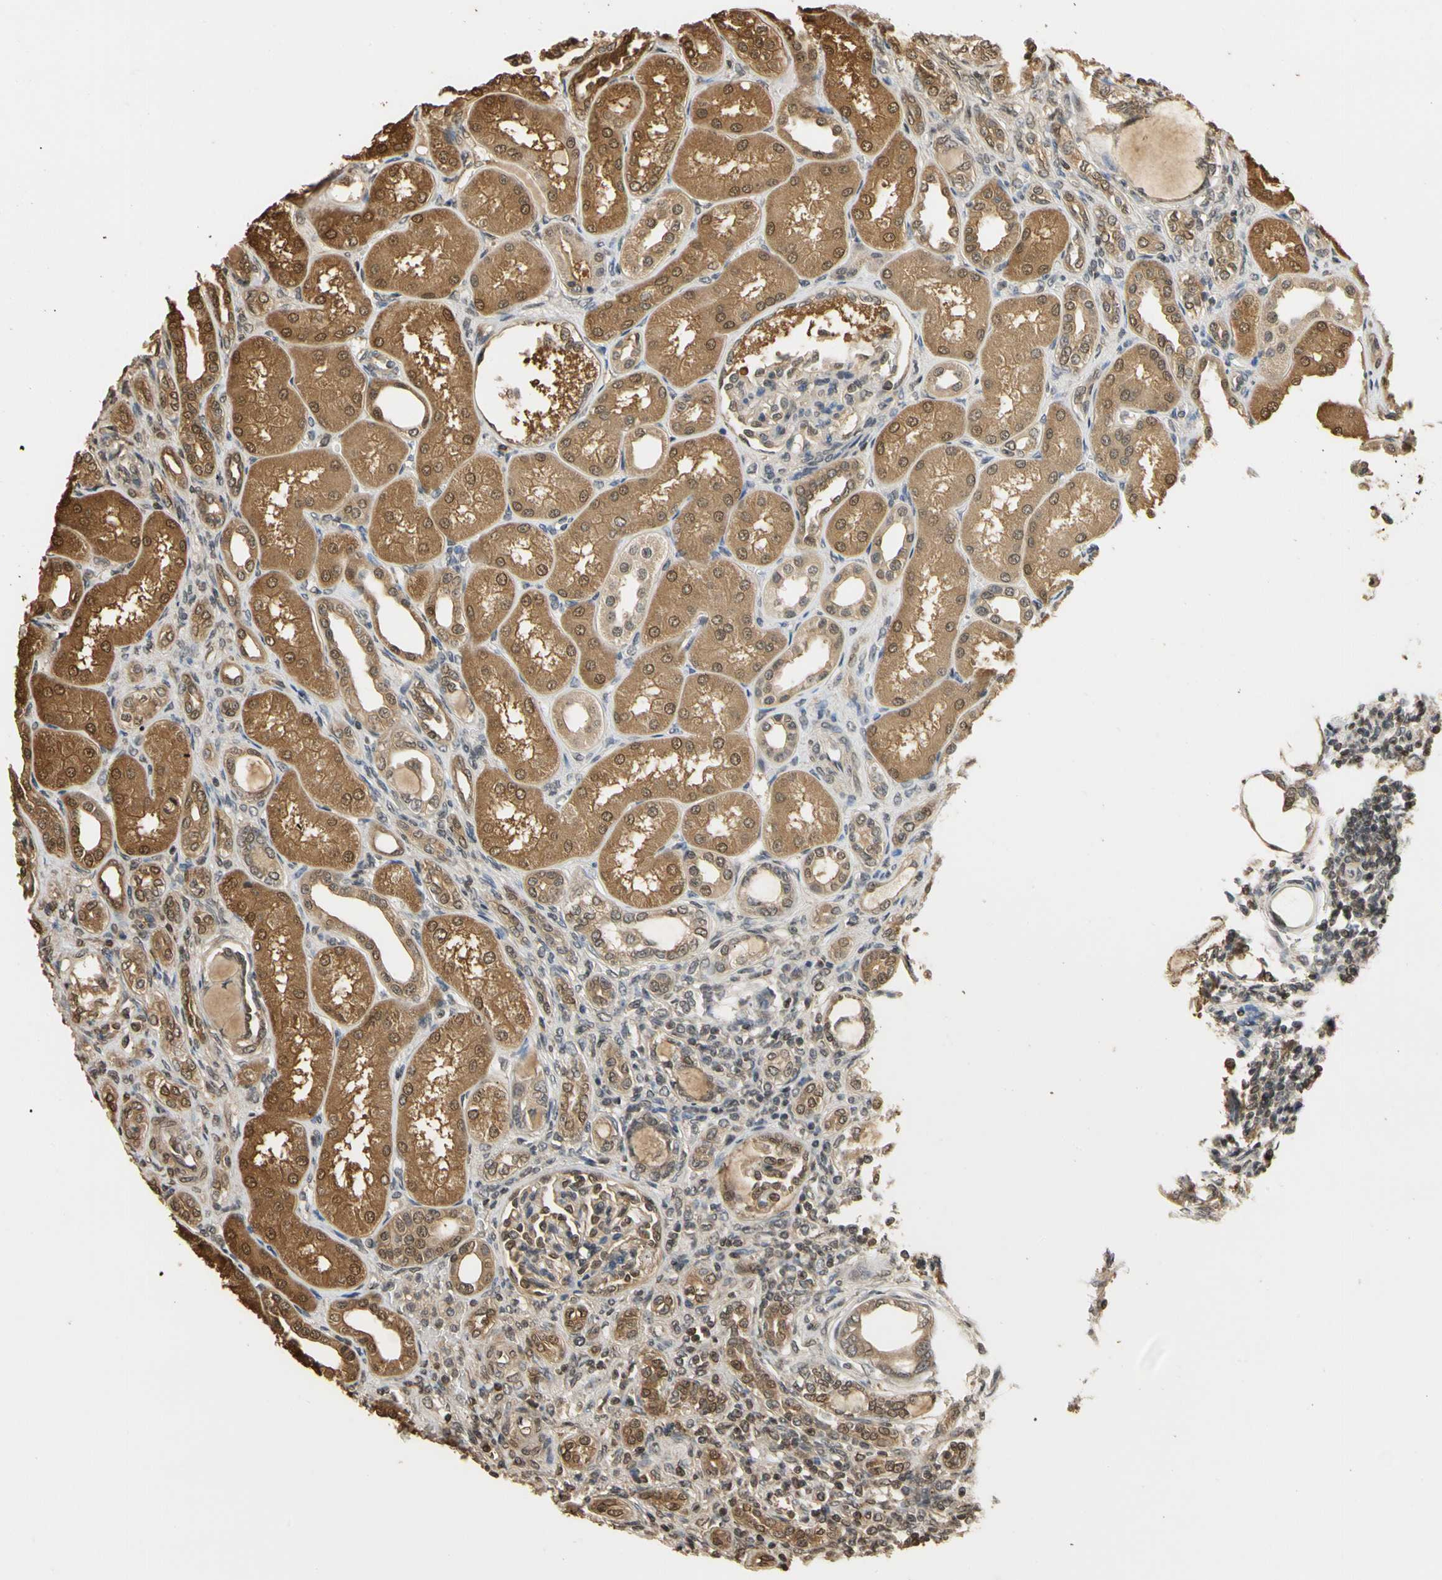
{"staining": {"intensity": "weak", "quantity": "25%-75%", "location": "cytoplasmic/membranous"}, "tissue": "kidney", "cell_type": "Cells in glomeruli", "image_type": "normal", "snomed": [{"axis": "morphology", "description": "Normal tissue, NOS"}, {"axis": "topography", "description": "Kidney"}], "caption": "Unremarkable kidney exhibits weak cytoplasmic/membranous positivity in approximately 25%-75% of cells in glomeruli.", "gene": "SOD1", "patient": {"sex": "male", "age": 7}}